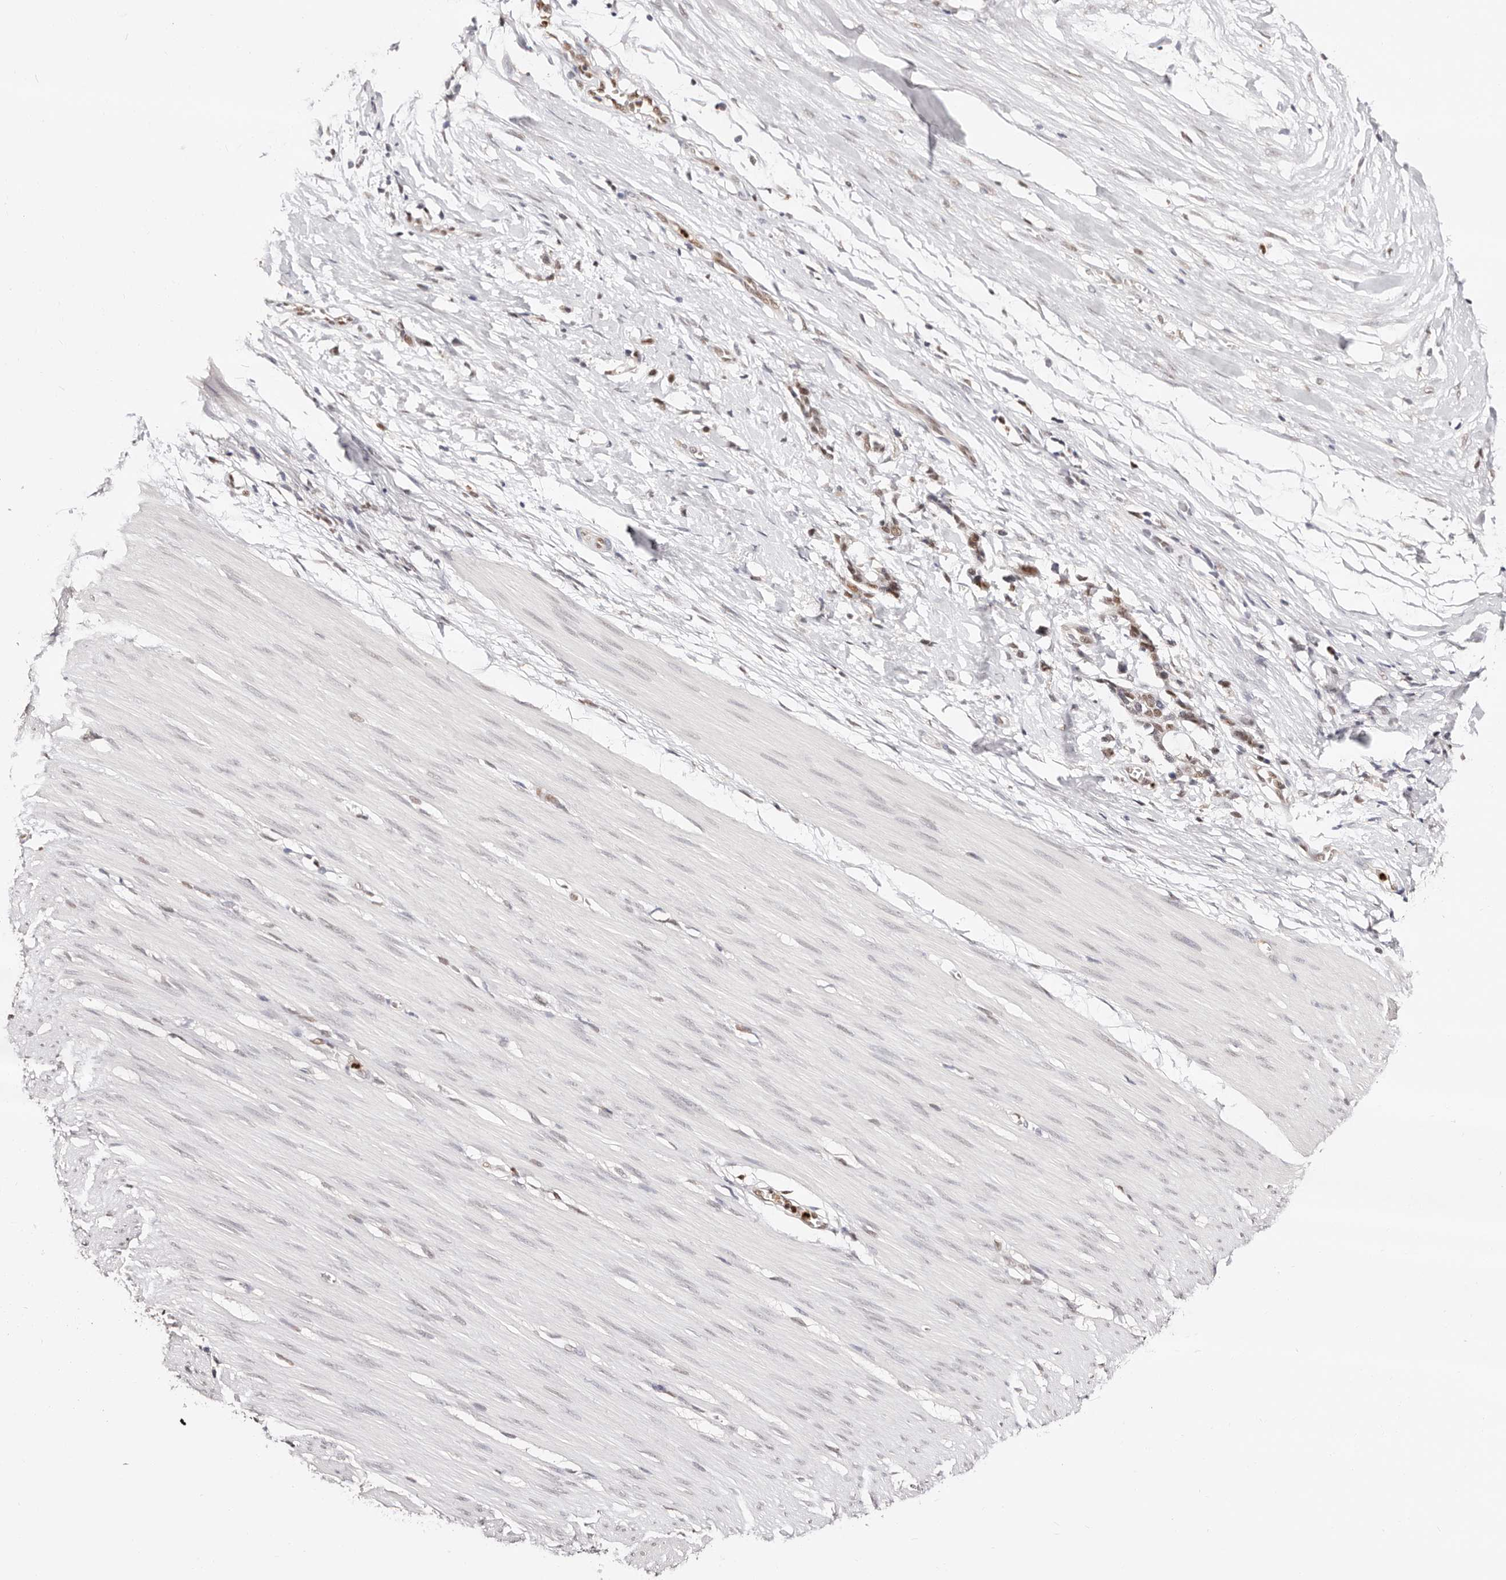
{"staining": {"intensity": "moderate", "quantity": "<25%", "location": "nuclear"}, "tissue": "smooth muscle", "cell_type": "Smooth muscle cells", "image_type": "normal", "snomed": [{"axis": "morphology", "description": "Normal tissue, NOS"}, {"axis": "morphology", "description": "Adenocarcinoma, NOS"}, {"axis": "topography", "description": "Colon"}, {"axis": "topography", "description": "Peripheral nerve tissue"}], "caption": "Protein expression analysis of normal human smooth muscle reveals moderate nuclear staining in about <25% of smooth muscle cells.", "gene": "TKT", "patient": {"sex": "male", "age": 14}}